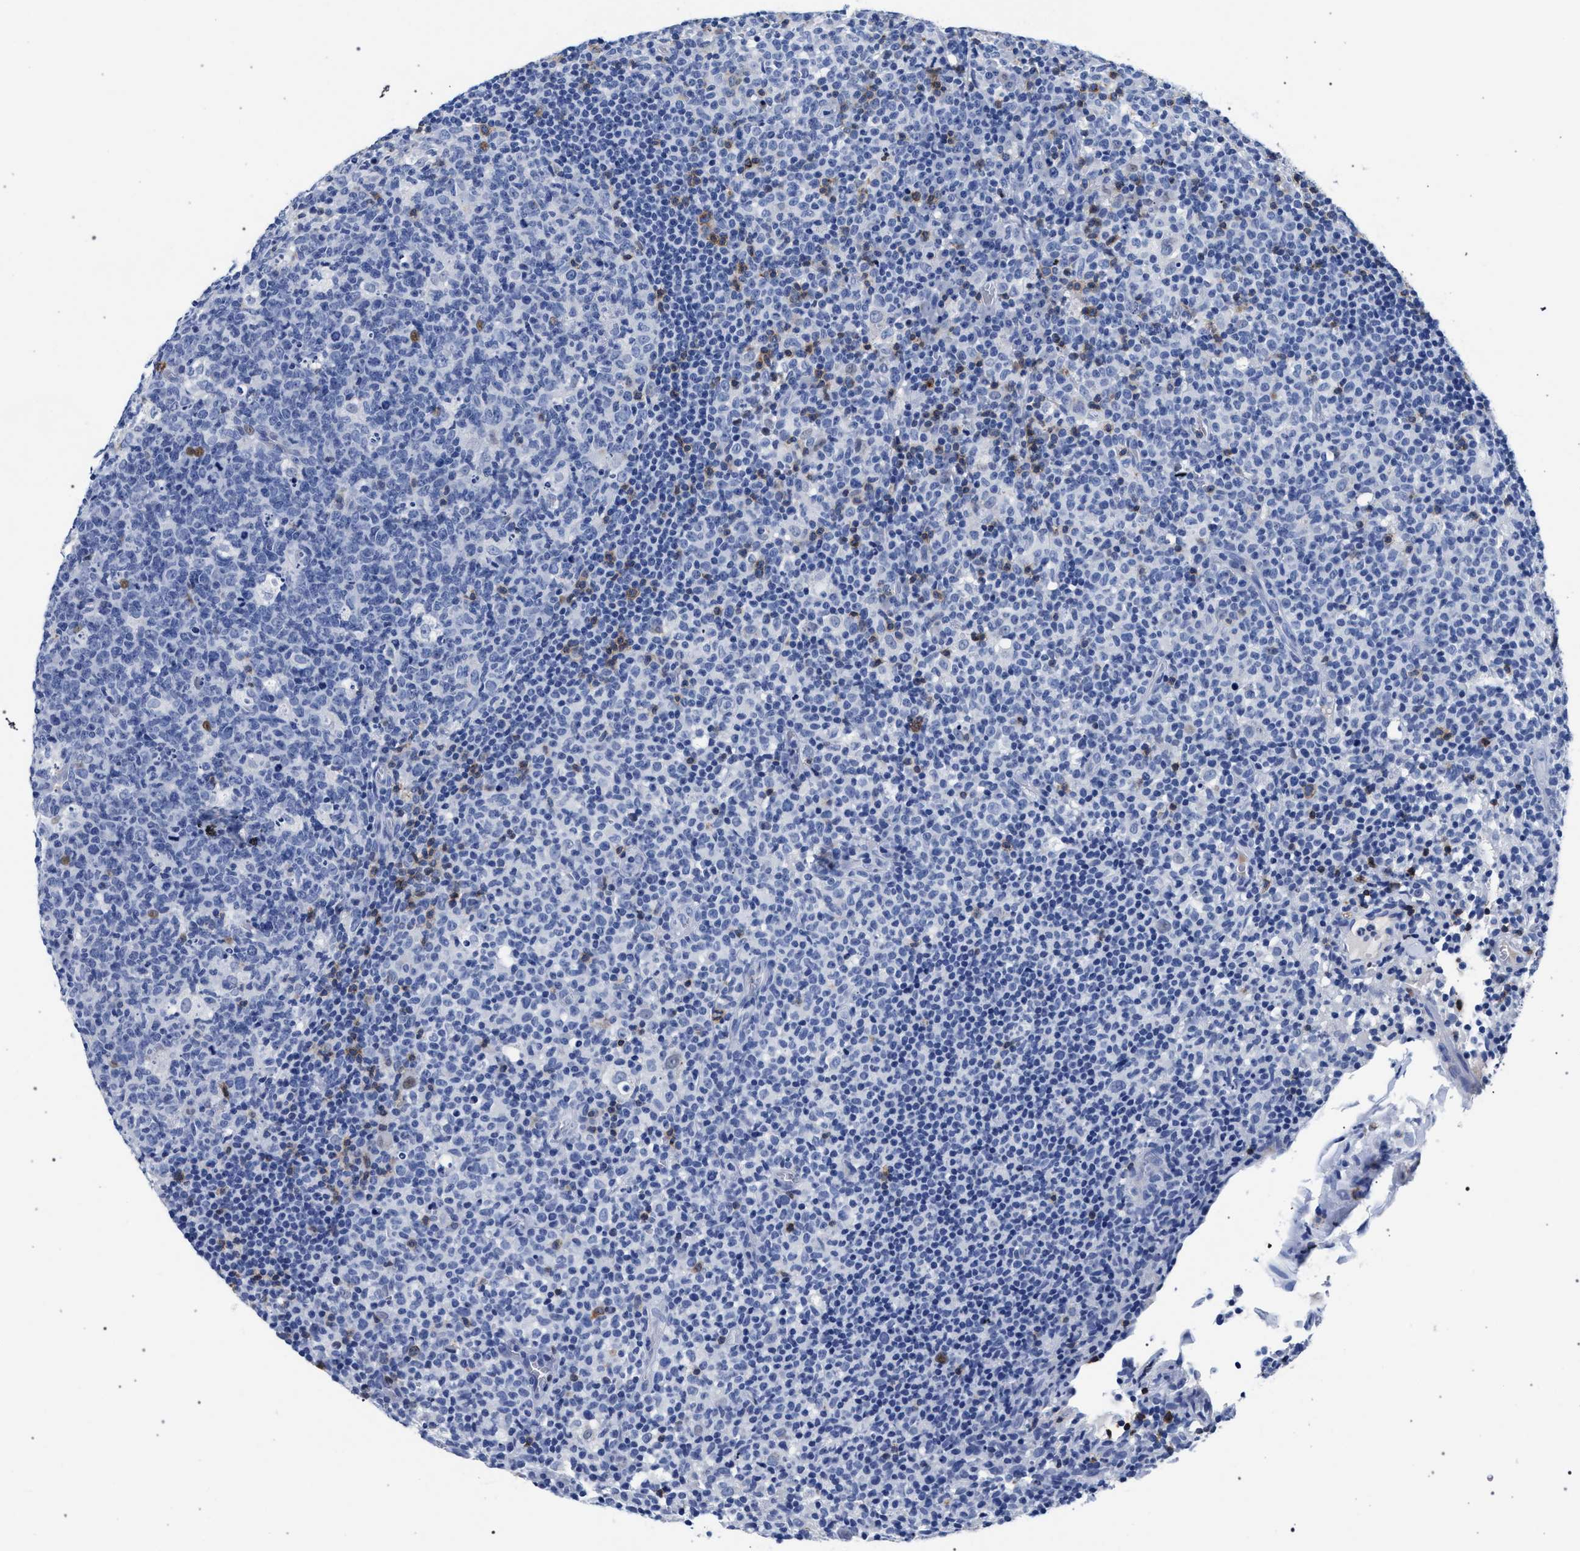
{"staining": {"intensity": "negative", "quantity": "none", "location": "none"}, "tissue": "lymph node", "cell_type": "Germinal center cells", "image_type": "normal", "snomed": [{"axis": "morphology", "description": "Normal tissue, NOS"}, {"axis": "morphology", "description": "Inflammation, NOS"}, {"axis": "topography", "description": "Lymph node"}], "caption": "DAB immunohistochemical staining of unremarkable human lymph node displays no significant staining in germinal center cells.", "gene": "KLRK1", "patient": {"sex": "male", "age": 55}}